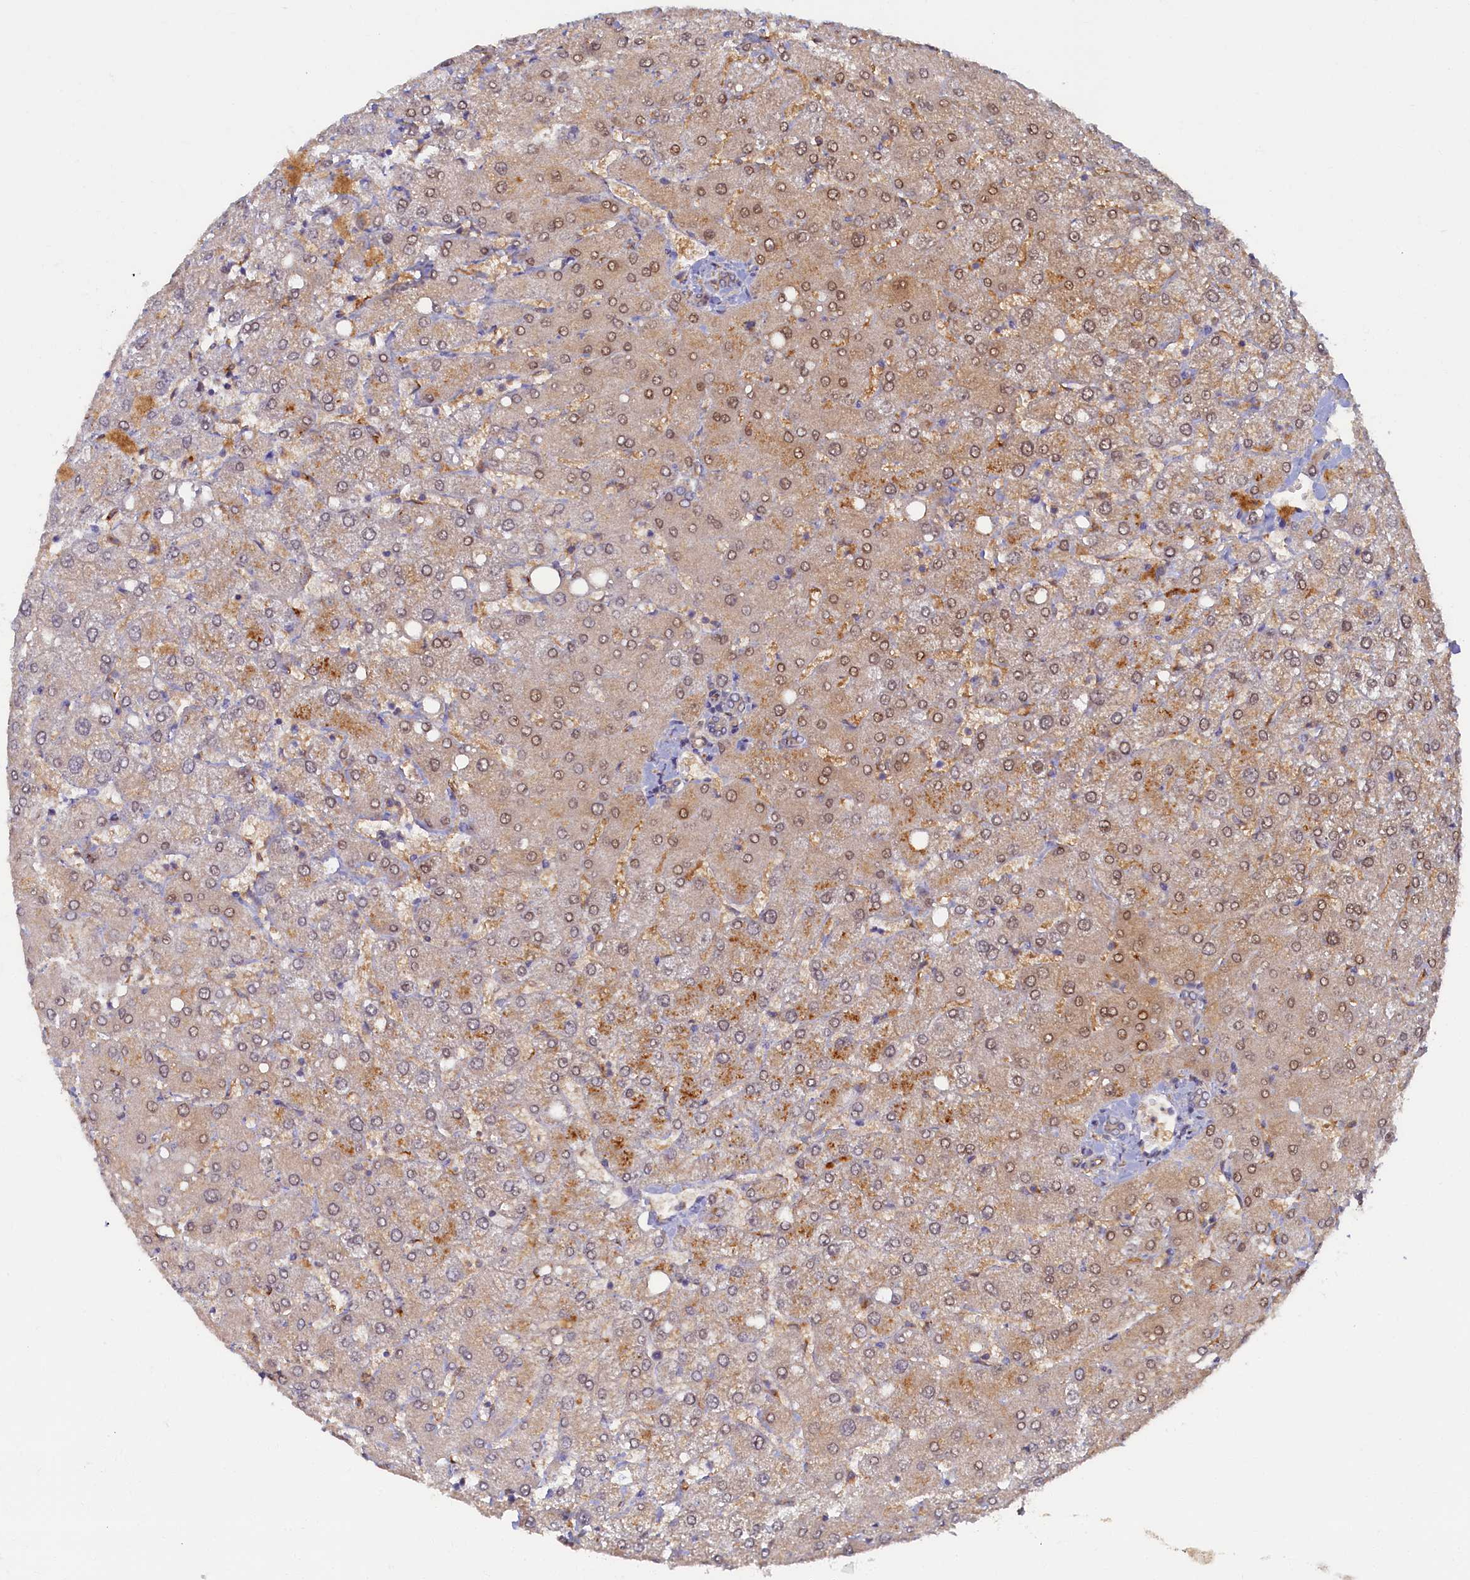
{"staining": {"intensity": "negative", "quantity": "none", "location": "none"}, "tissue": "liver", "cell_type": "Cholangiocytes", "image_type": "normal", "snomed": [{"axis": "morphology", "description": "Normal tissue, NOS"}, {"axis": "topography", "description": "Liver"}], "caption": "Benign liver was stained to show a protein in brown. There is no significant positivity in cholangiocytes. The staining is performed using DAB brown chromogen with nuclei counter-stained in using hematoxylin.", "gene": "STX12", "patient": {"sex": "female", "age": 54}}